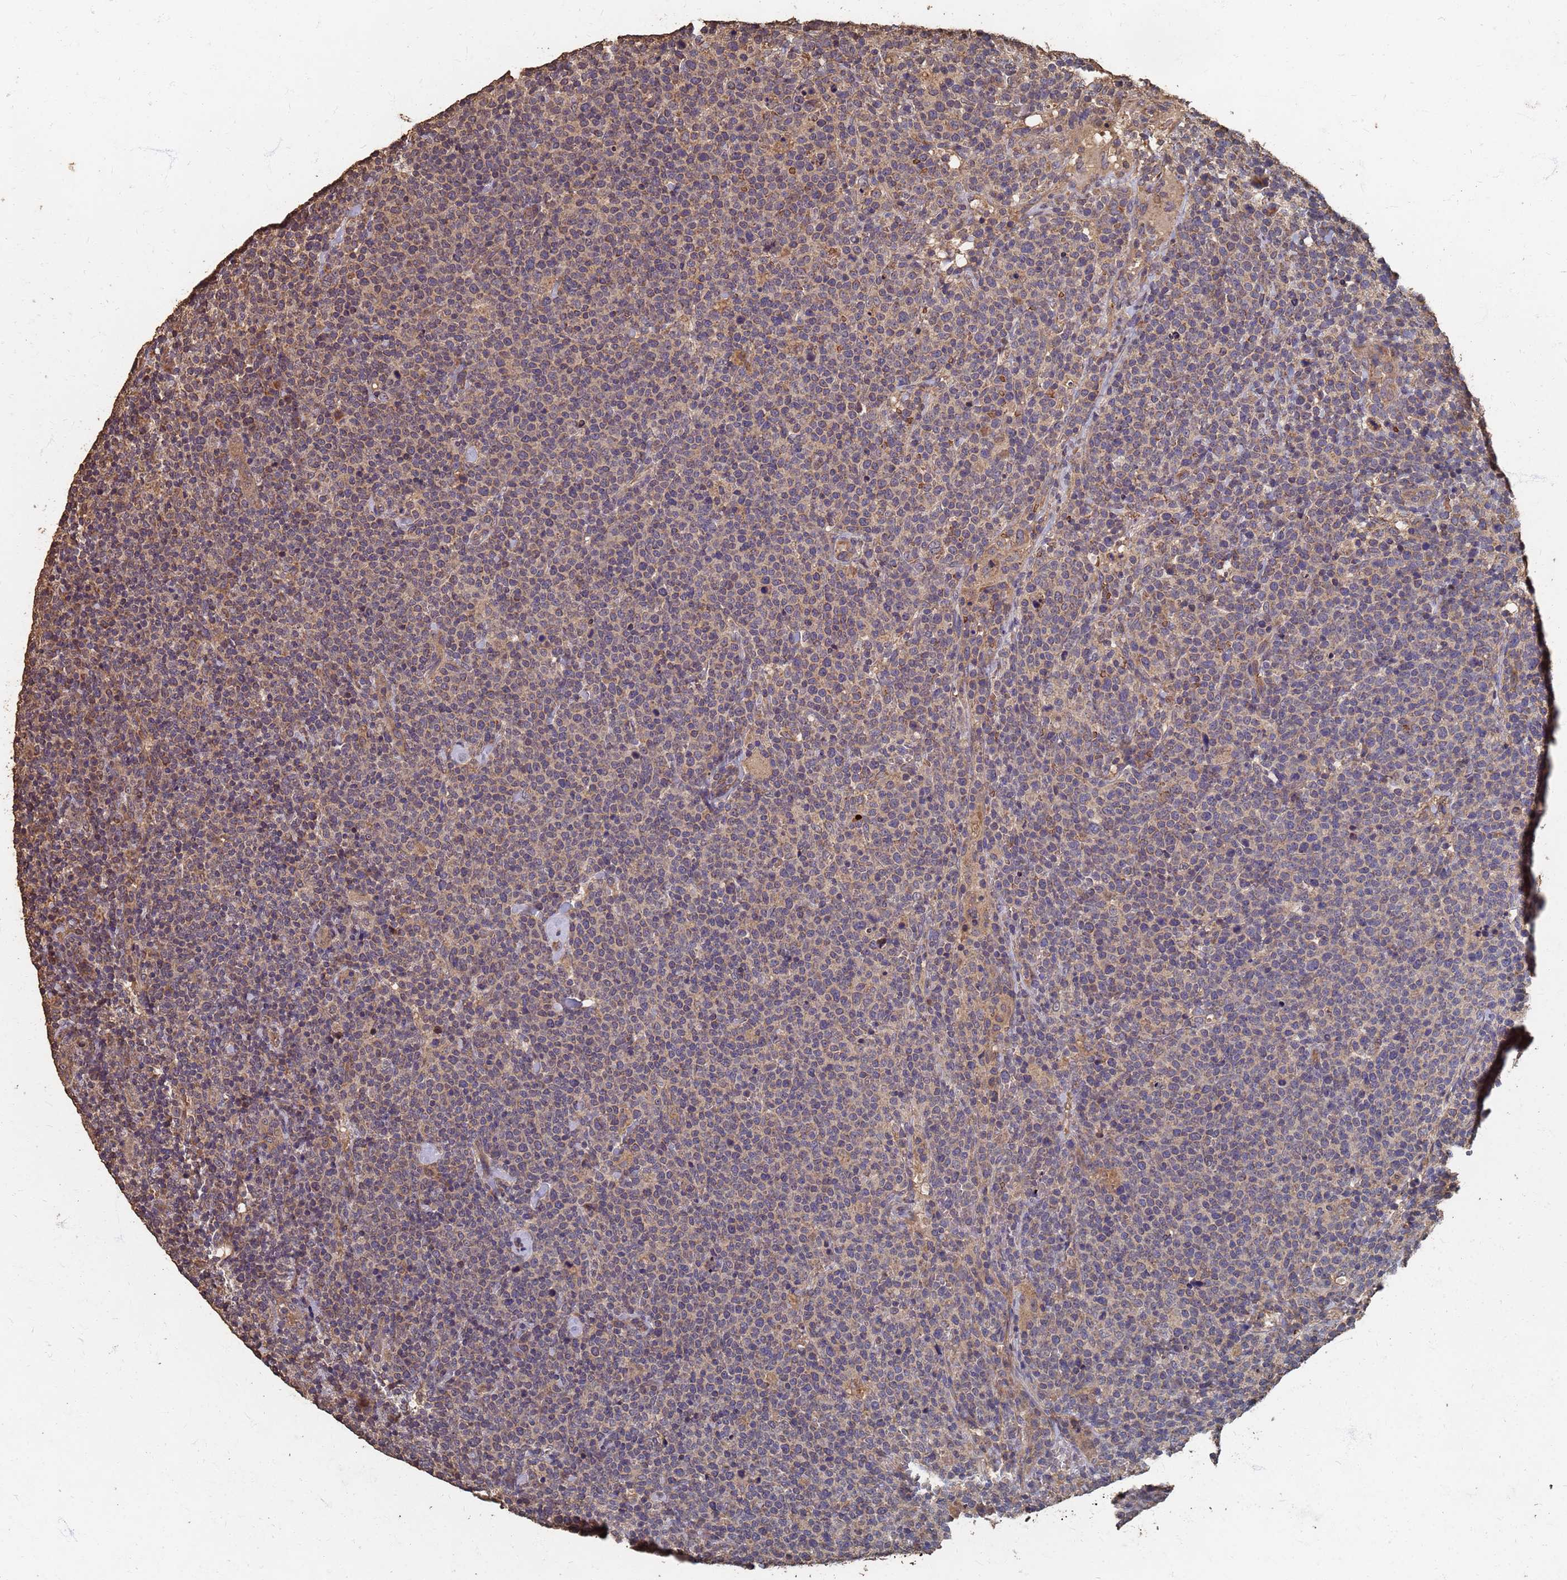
{"staining": {"intensity": "weak", "quantity": ">75%", "location": "cytoplasmic/membranous"}, "tissue": "lymphoma", "cell_type": "Tumor cells", "image_type": "cancer", "snomed": [{"axis": "morphology", "description": "Malignant lymphoma, non-Hodgkin's type, High grade"}, {"axis": "topography", "description": "Lymph node"}], "caption": "DAB (3,3'-diaminobenzidine) immunohistochemical staining of human lymphoma displays weak cytoplasmic/membranous protein expression in approximately >75% of tumor cells.", "gene": "DPH5", "patient": {"sex": "male", "age": 61}}